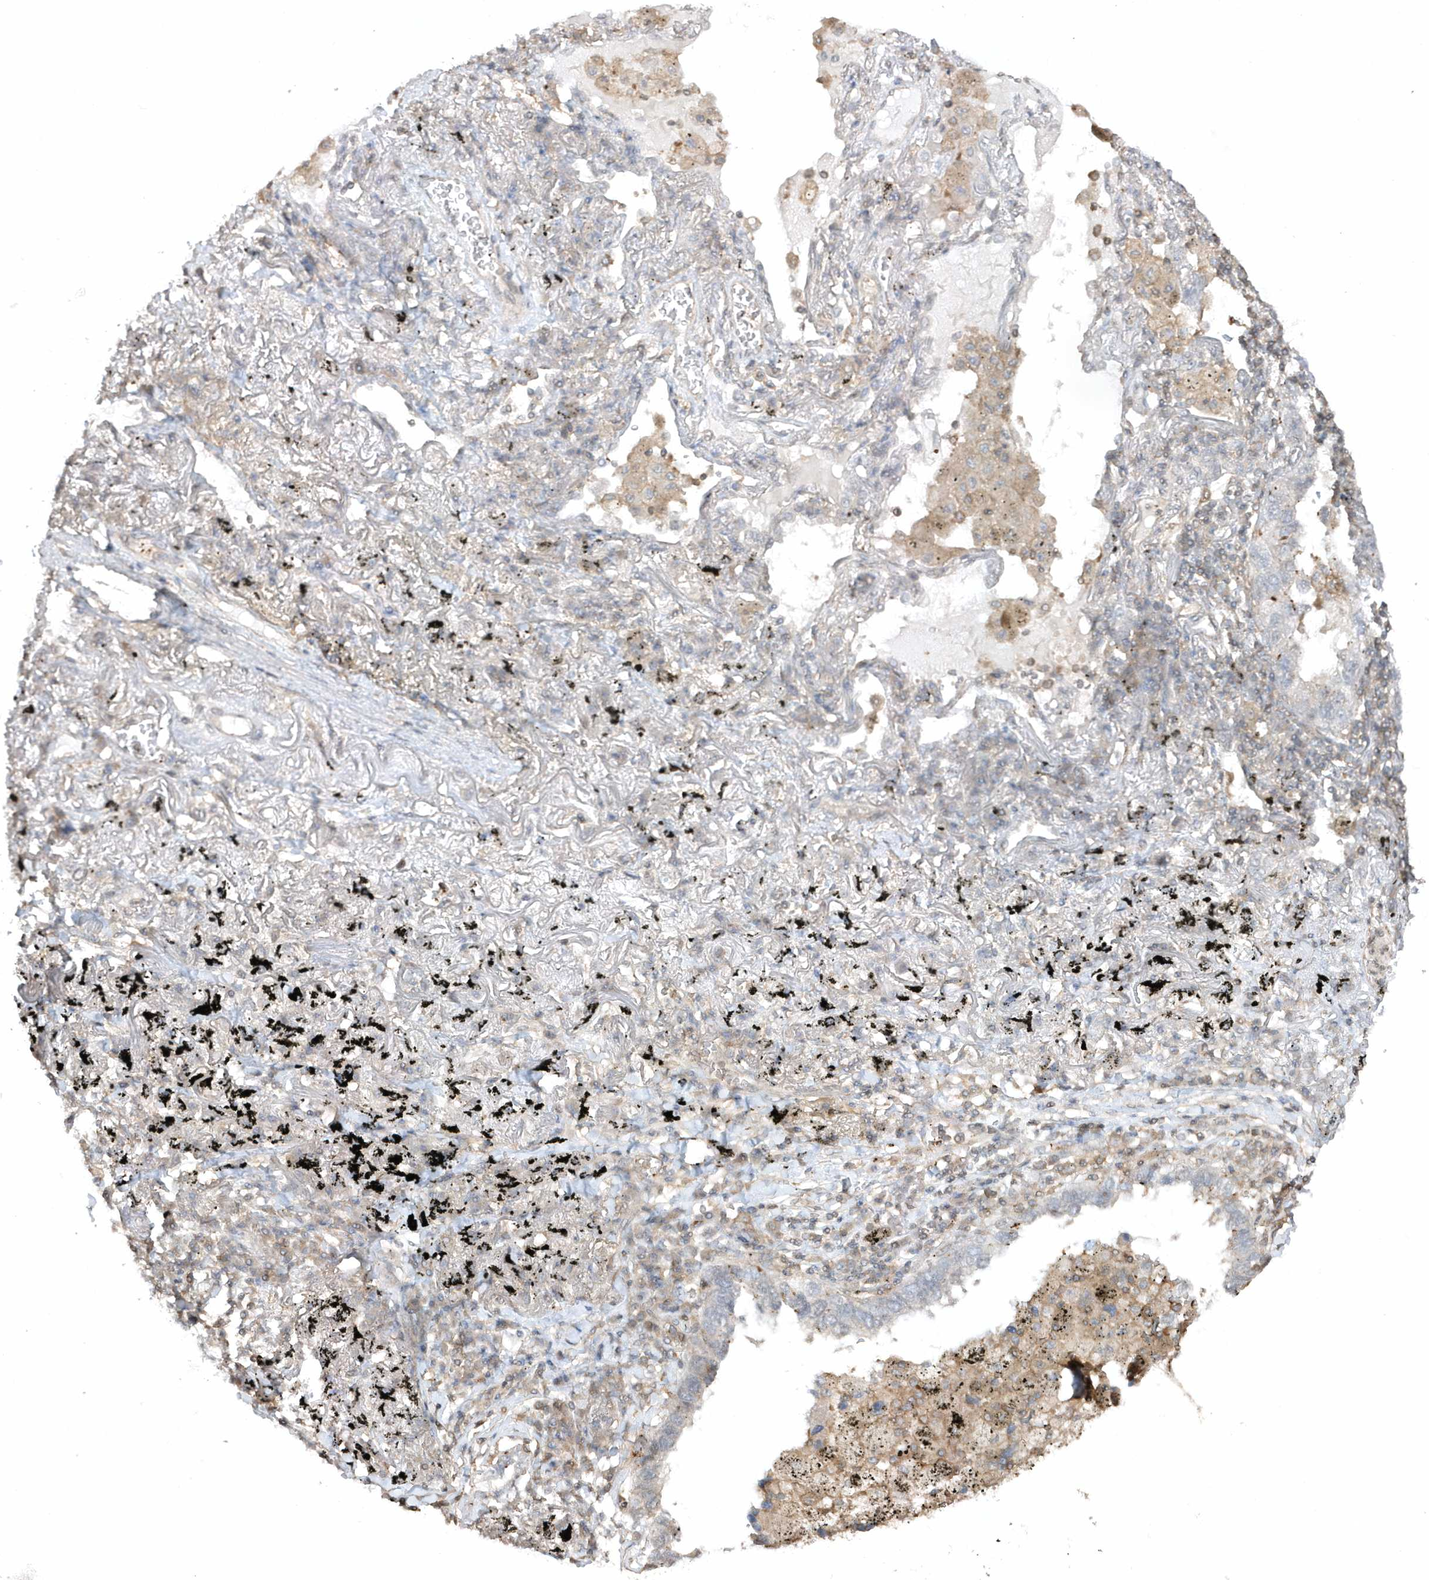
{"staining": {"intensity": "negative", "quantity": "none", "location": "none"}, "tissue": "lung cancer", "cell_type": "Tumor cells", "image_type": "cancer", "snomed": [{"axis": "morphology", "description": "Adenocarcinoma, NOS"}, {"axis": "topography", "description": "Lung"}], "caption": "DAB (3,3'-diaminobenzidine) immunohistochemical staining of lung cancer displays no significant positivity in tumor cells. The staining is performed using DAB brown chromogen with nuclei counter-stained in using hematoxylin.", "gene": "BSN", "patient": {"sex": "male", "age": 65}}